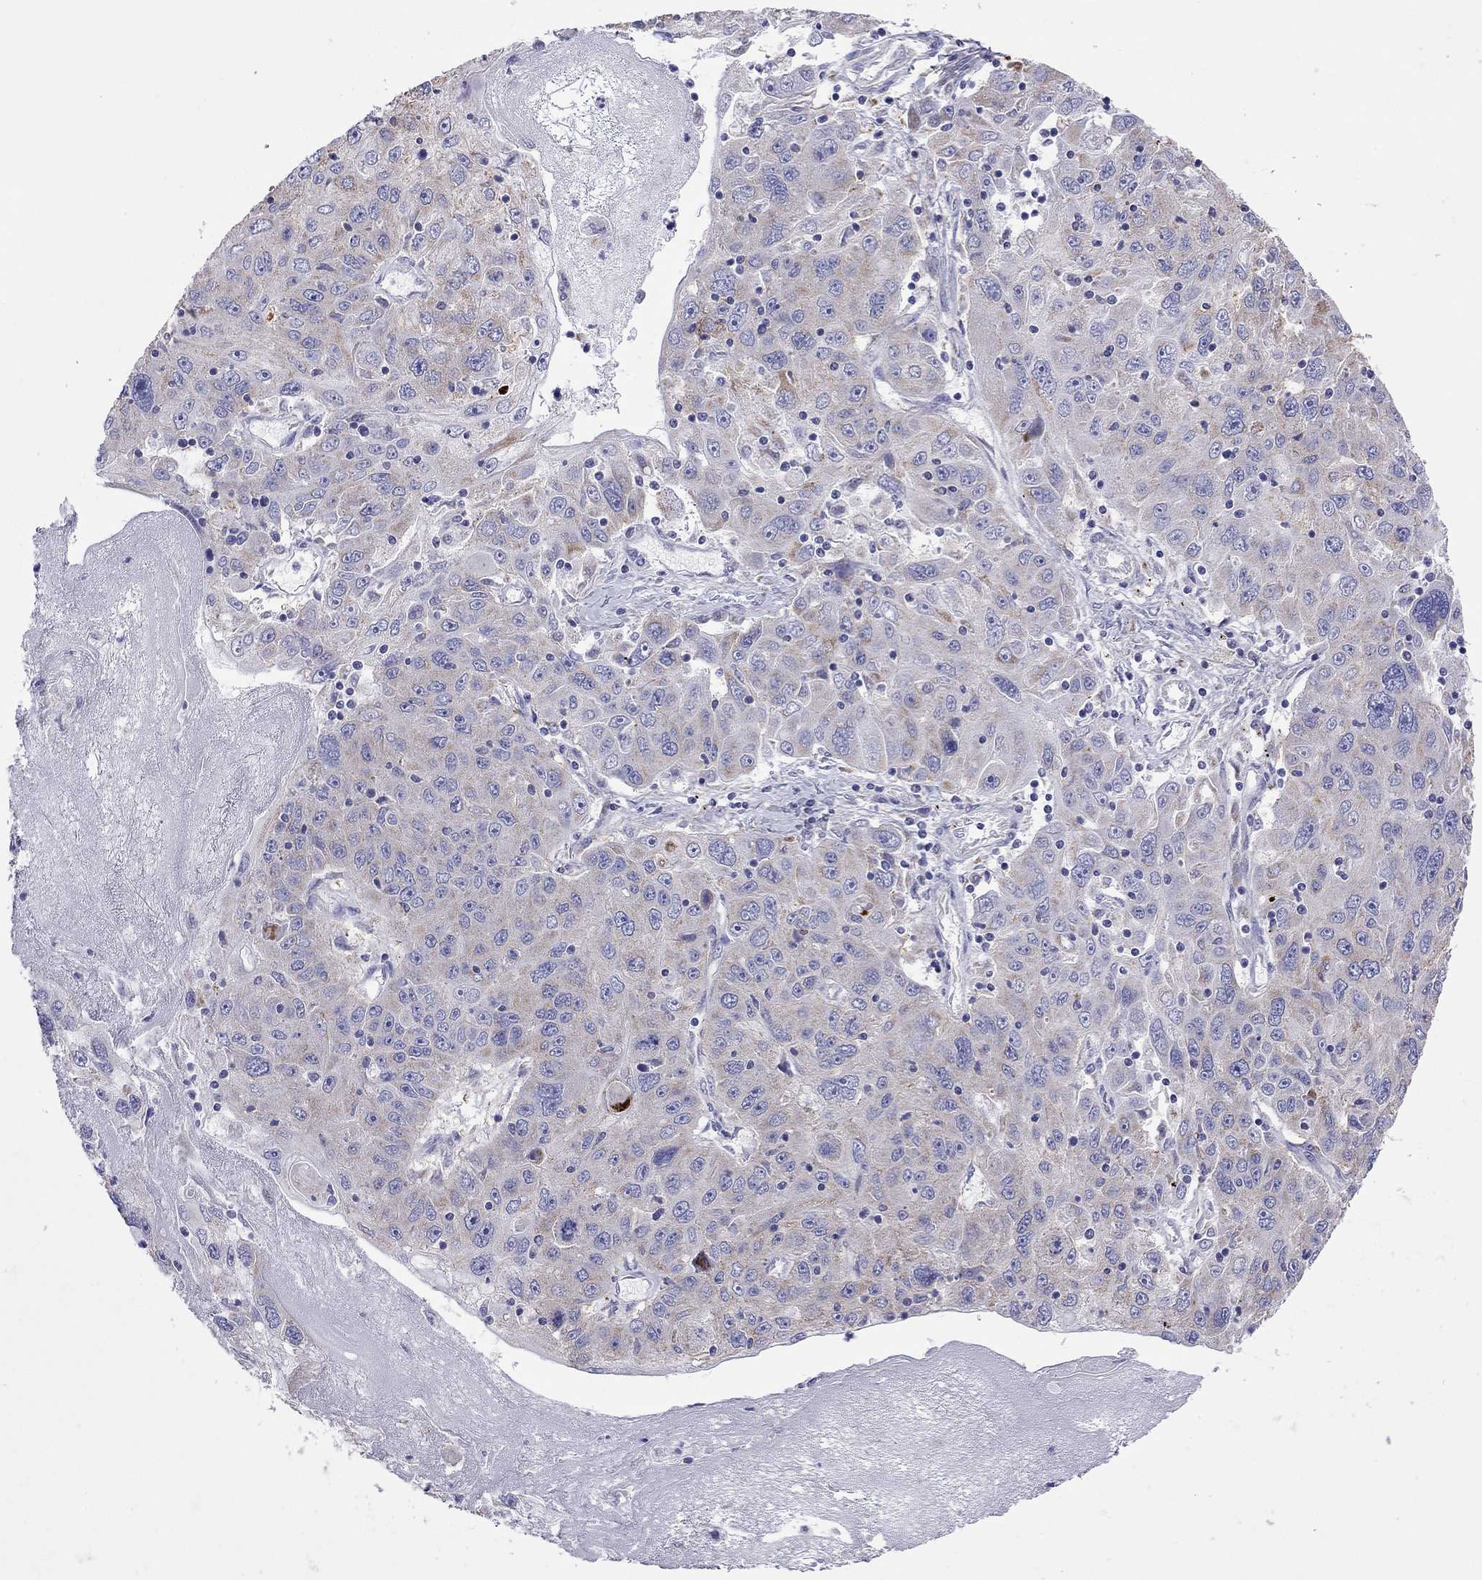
{"staining": {"intensity": "negative", "quantity": "none", "location": "none"}, "tissue": "stomach cancer", "cell_type": "Tumor cells", "image_type": "cancer", "snomed": [{"axis": "morphology", "description": "Adenocarcinoma, NOS"}, {"axis": "topography", "description": "Stomach"}], "caption": "Tumor cells show no significant protein positivity in stomach adenocarcinoma. The staining was performed using DAB (3,3'-diaminobenzidine) to visualize the protein expression in brown, while the nuclei were stained in blue with hematoxylin (Magnification: 20x).", "gene": "COL9A1", "patient": {"sex": "male", "age": 56}}